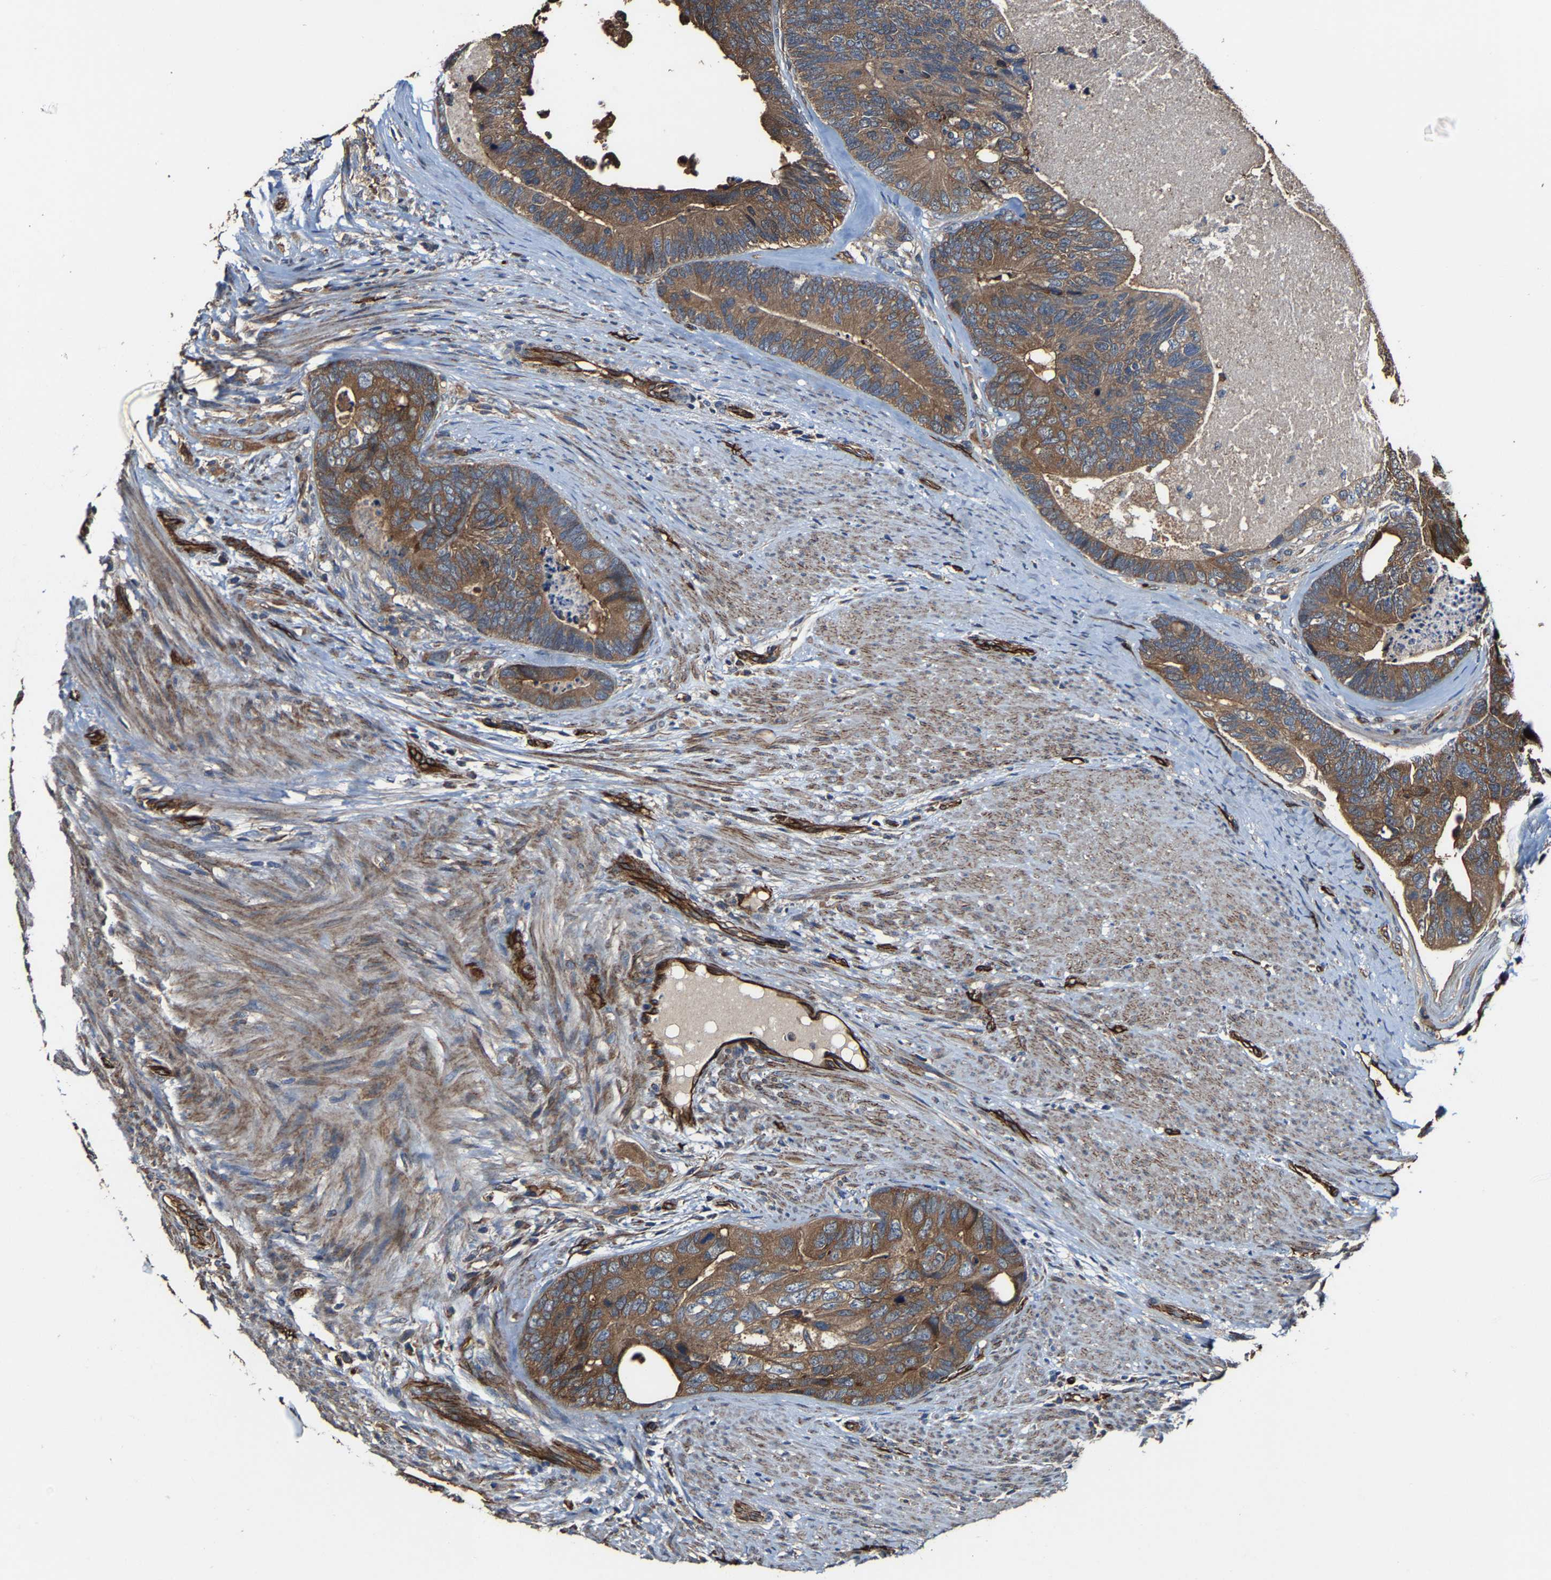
{"staining": {"intensity": "moderate", "quantity": ">75%", "location": "cytoplasmic/membranous"}, "tissue": "colorectal cancer", "cell_type": "Tumor cells", "image_type": "cancer", "snomed": [{"axis": "morphology", "description": "Adenocarcinoma, NOS"}, {"axis": "topography", "description": "Colon"}], "caption": "Immunohistochemical staining of human adenocarcinoma (colorectal) demonstrates medium levels of moderate cytoplasmic/membranous protein expression in approximately >75% of tumor cells.", "gene": "GFRA3", "patient": {"sex": "female", "age": 67}}